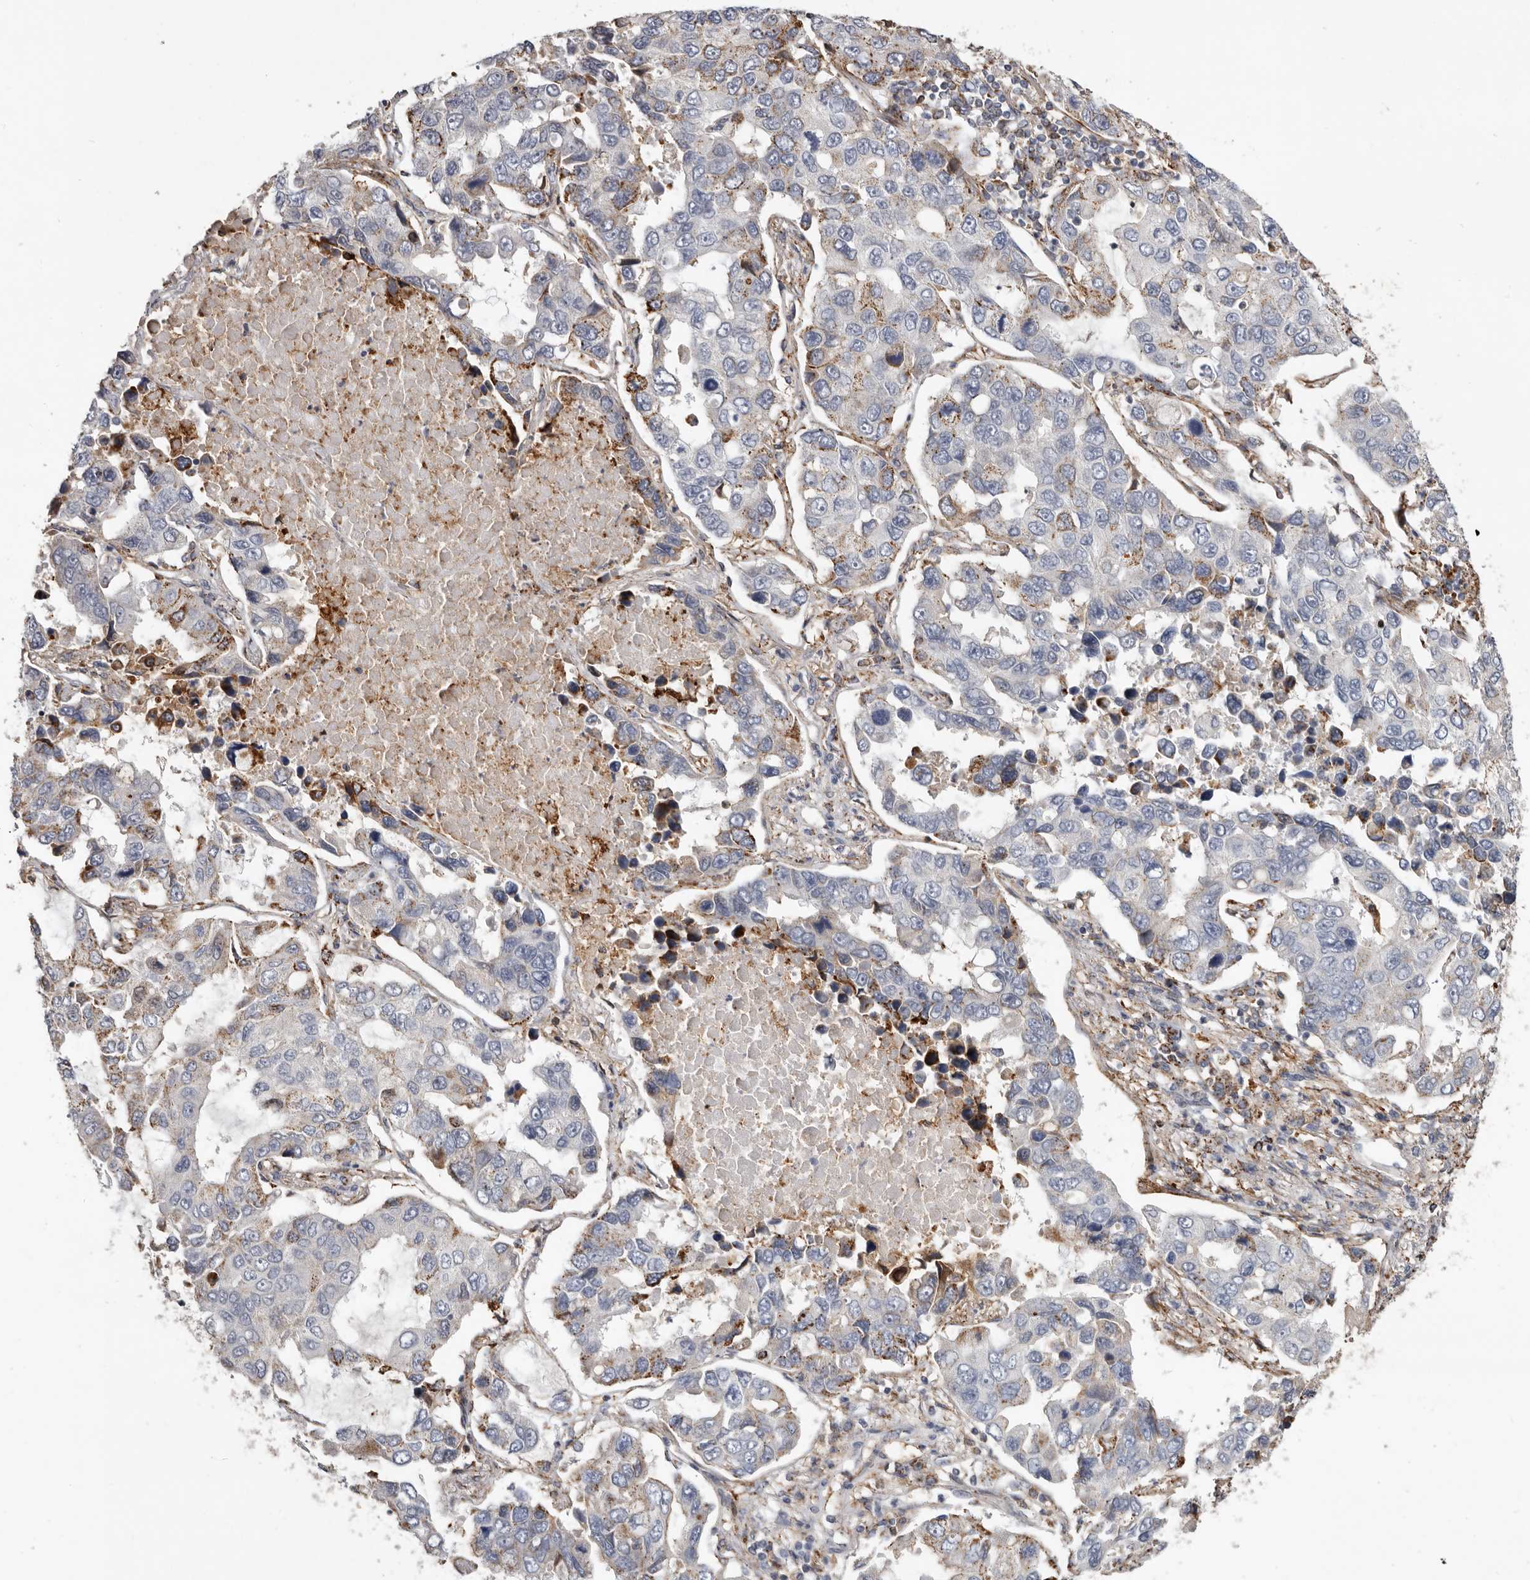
{"staining": {"intensity": "moderate", "quantity": "<25%", "location": "cytoplasmic/membranous"}, "tissue": "lung cancer", "cell_type": "Tumor cells", "image_type": "cancer", "snomed": [{"axis": "morphology", "description": "Adenocarcinoma, NOS"}, {"axis": "topography", "description": "Lung"}], "caption": "Brown immunohistochemical staining in human lung cancer (adenocarcinoma) demonstrates moderate cytoplasmic/membranous staining in about <25% of tumor cells.", "gene": "KIF26B", "patient": {"sex": "male", "age": 64}}